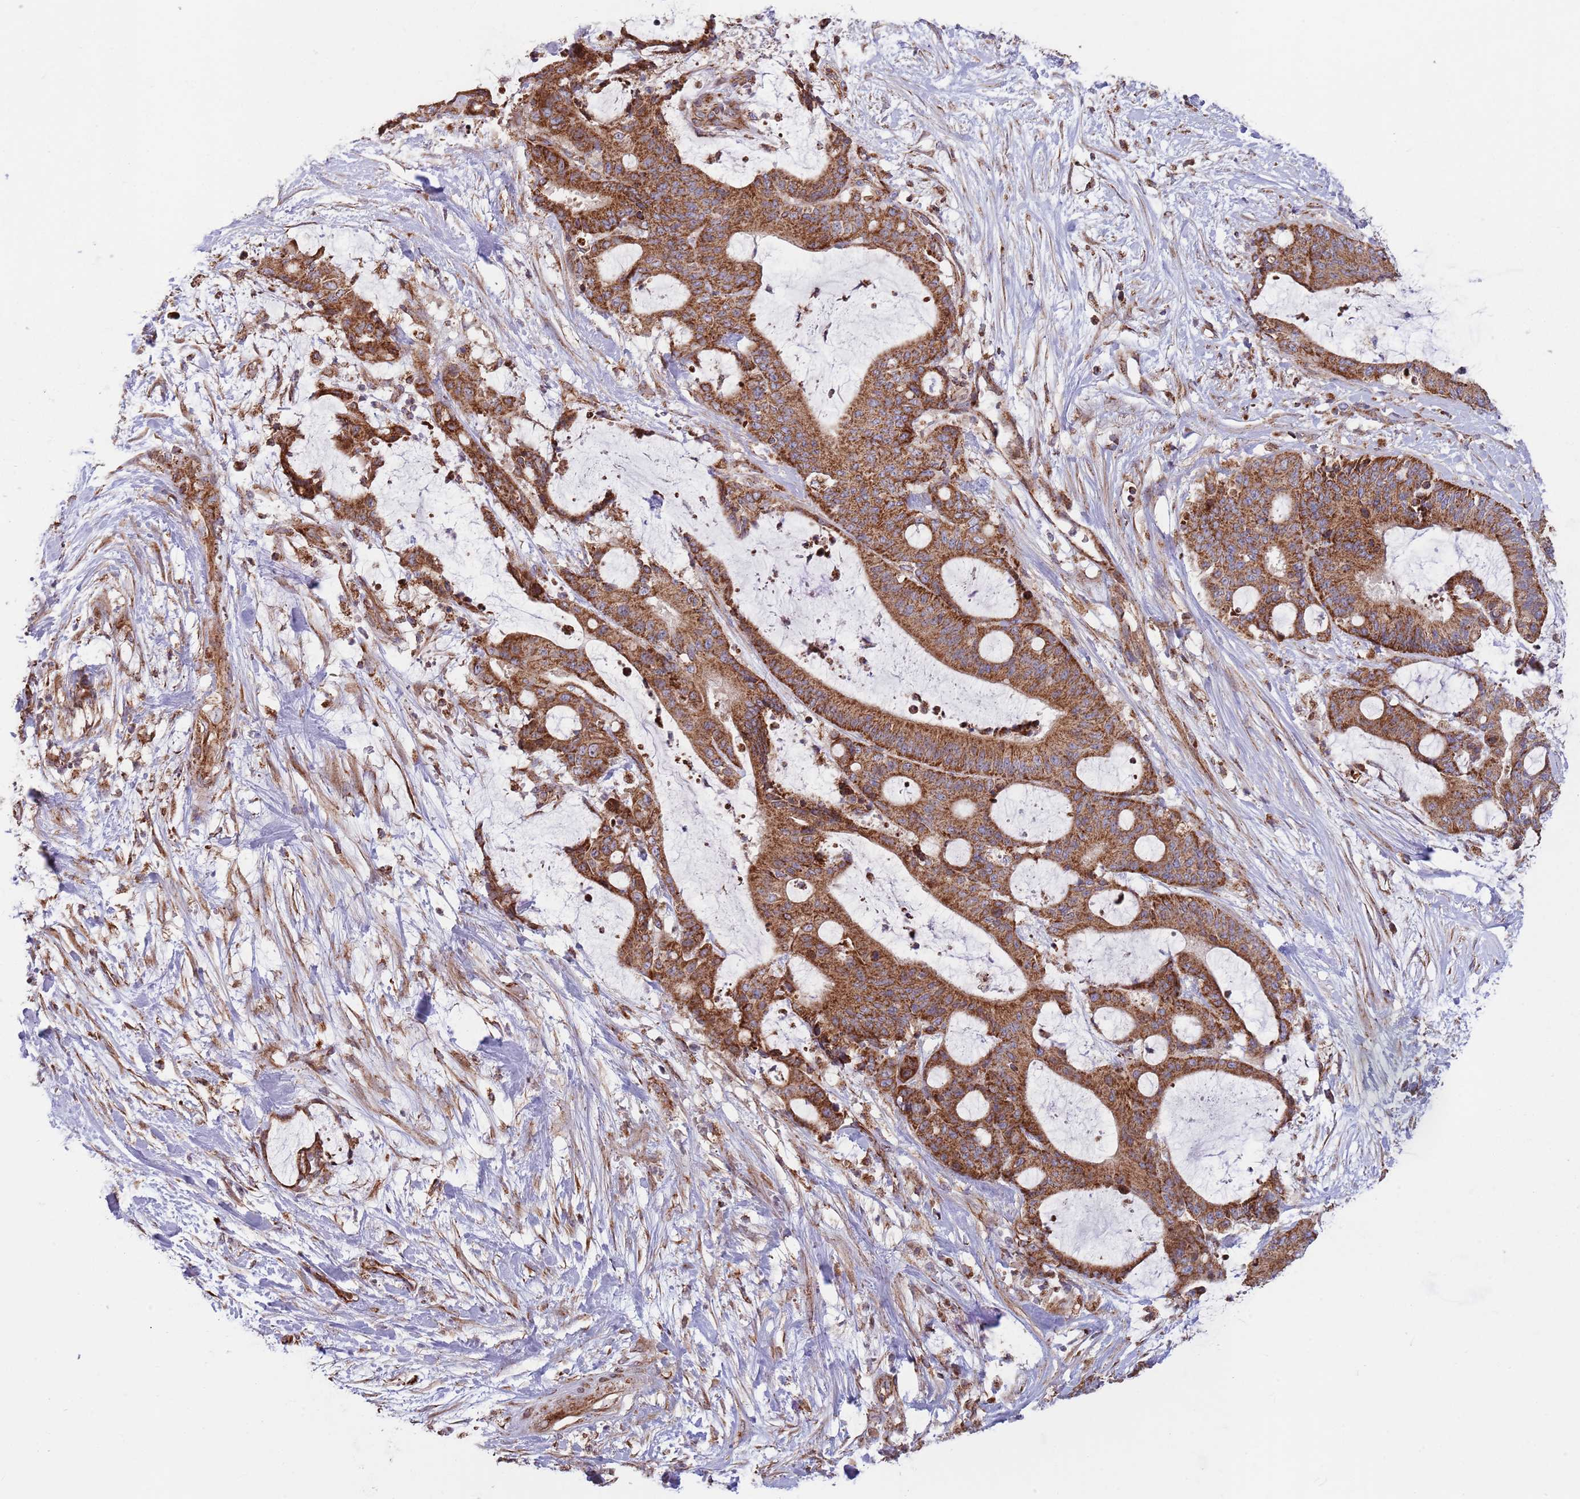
{"staining": {"intensity": "strong", "quantity": ">75%", "location": "cytoplasmic/membranous"}, "tissue": "liver cancer", "cell_type": "Tumor cells", "image_type": "cancer", "snomed": [{"axis": "morphology", "description": "Normal tissue, NOS"}, {"axis": "morphology", "description": "Cholangiocarcinoma"}, {"axis": "topography", "description": "Liver"}, {"axis": "topography", "description": "Peripheral nerve tissue"}], "caption": "This is a micrograph of immunohistochemistry staining of liver cancer (cholangiocarcinoma), which shows strong staining in the cytoplasmic/membranous of tumor cells.", "gene": "ATP5PD", "patient": {"sex": "female", "age": 73}}